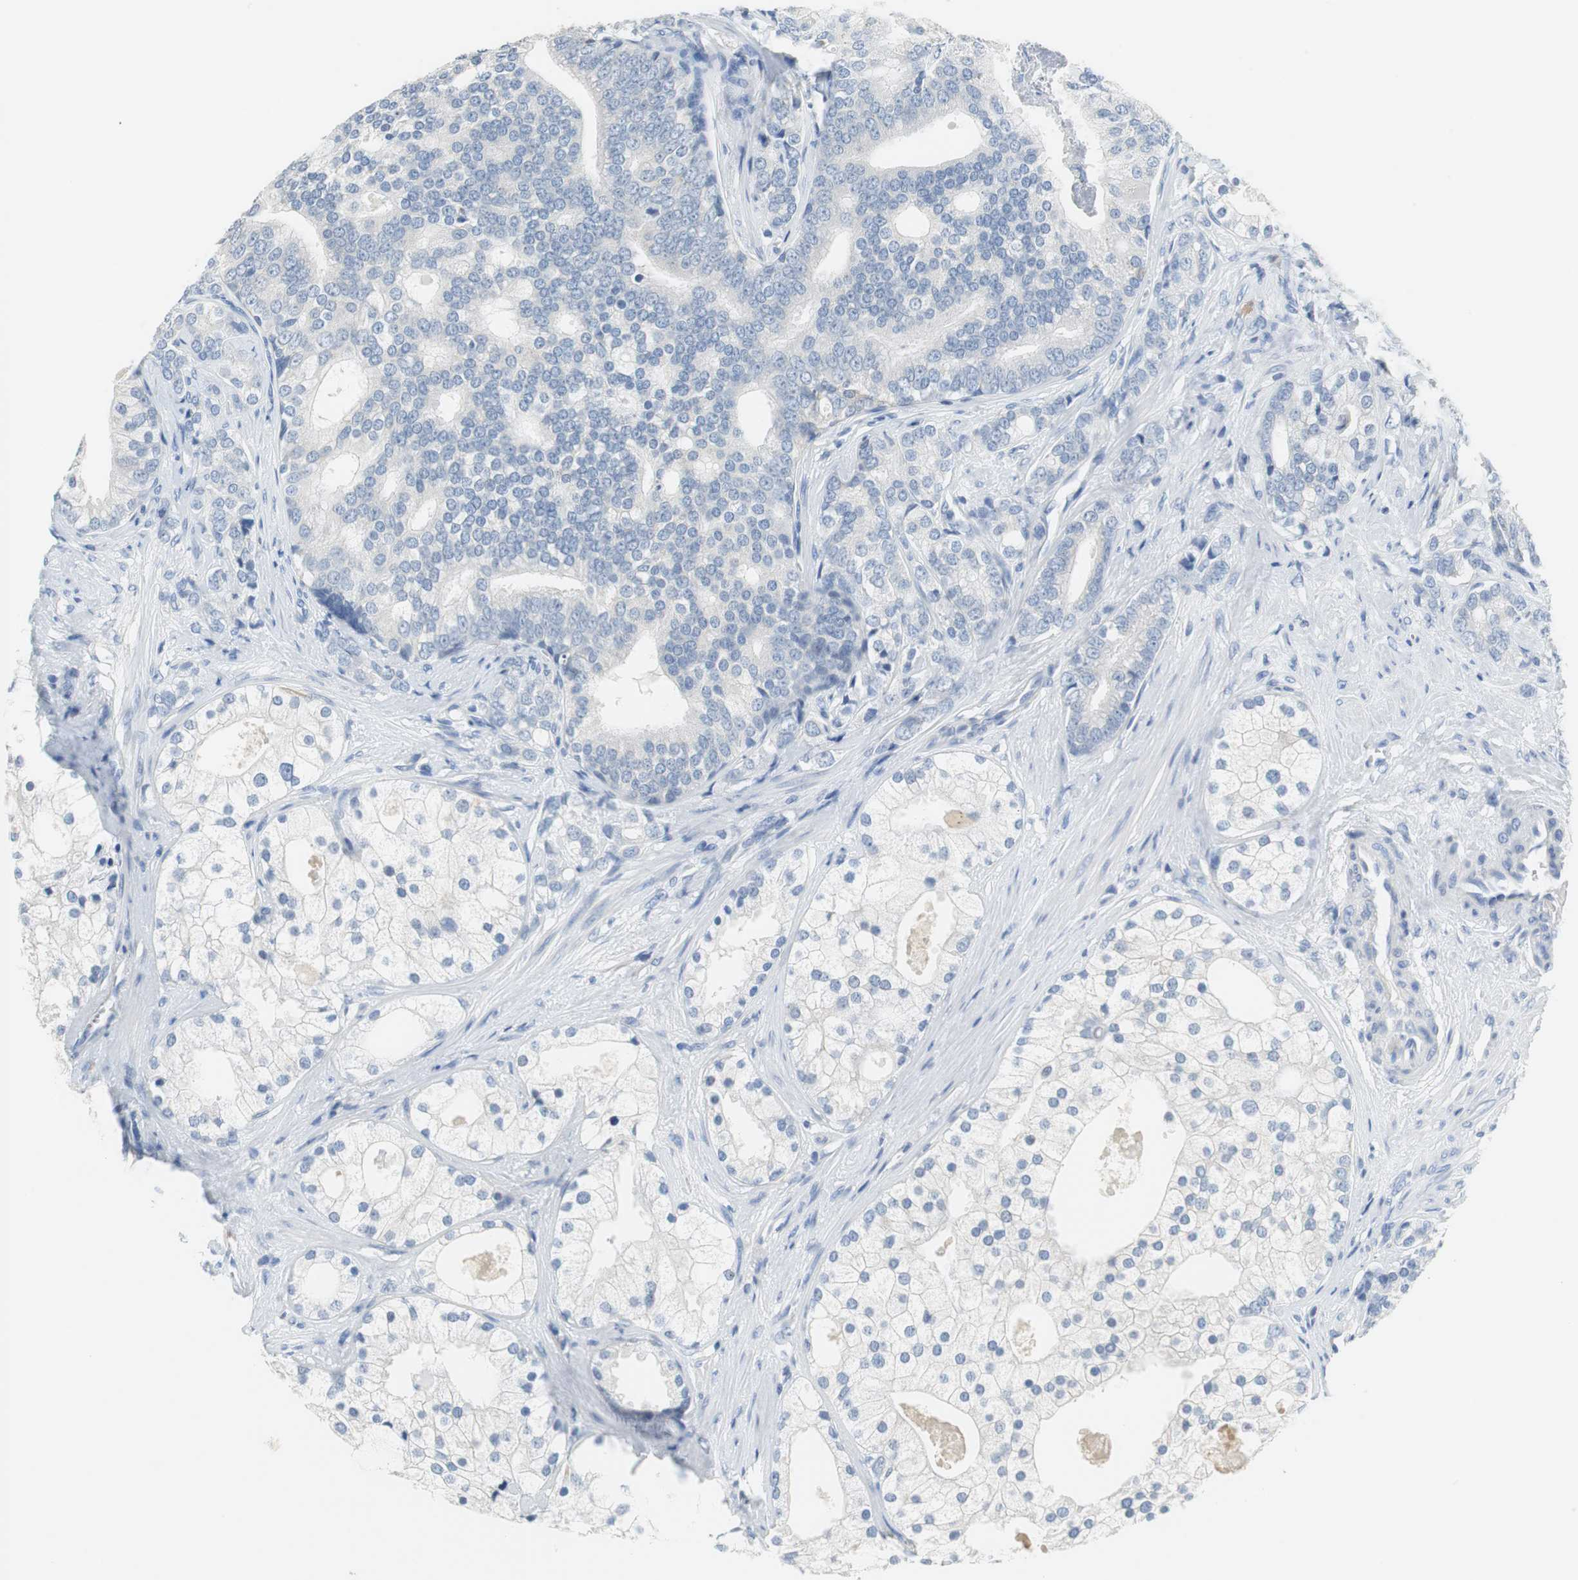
{"staining": {"intensity": "weak", "quantity": "<25%", "location": "cytoplasmic/membranous"}, "tissue": "prostate cancer", "cell_type": "Tumor cells", "image_type": "cancer", "snomed": [{"axis": "morphology", "description": "Adenocarcinoma, Low grade"}, {"axis": "topography", "description": "Prostate"}], "caption": "This is a histopathology image of immunohistochemistry staining of low-grade adenocarcinoma (prostate), which shows no expression in tumor cells.", "gene": "GLCCI1", "patient": {"sex": "male", "age": 58}}